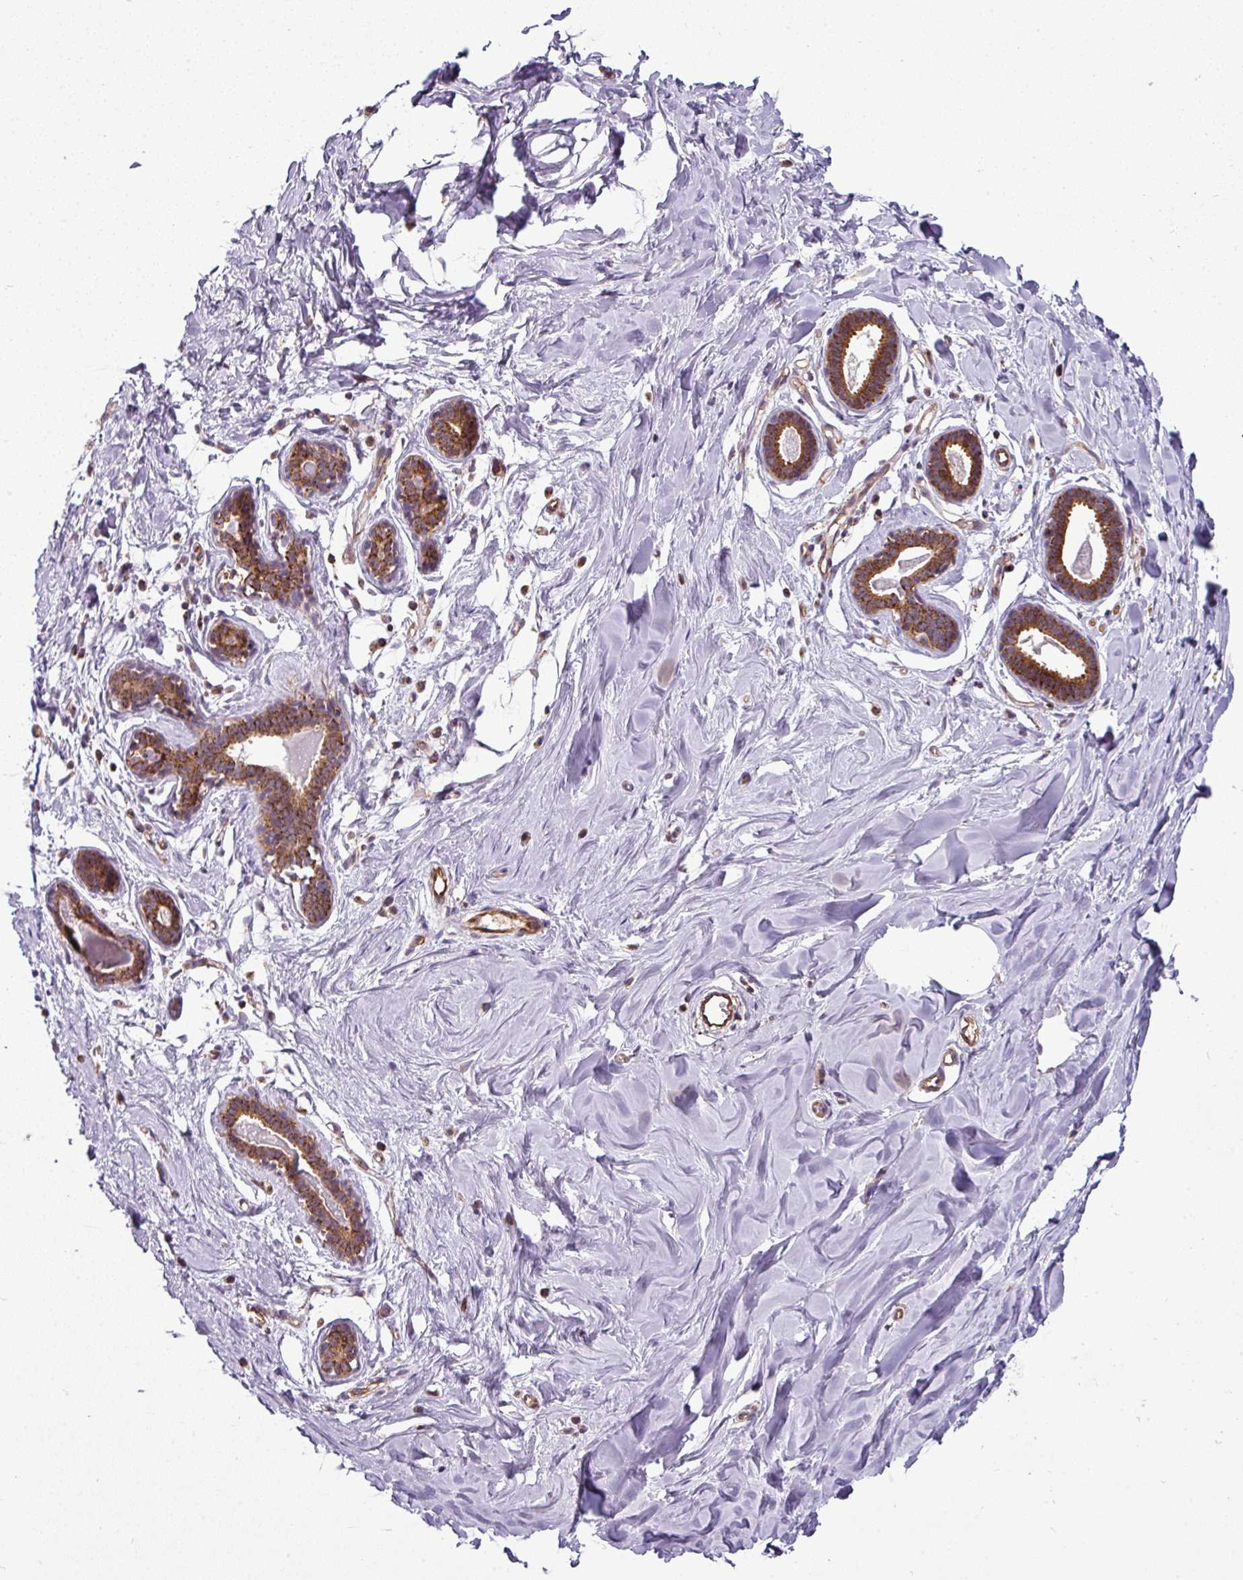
{"staining": {"intensity": "strong", "quantity": ">75%", "location": "cytoplasmic/membranous"}, "tissue": "breast", "cell_type": "Glandular cells", "image_type": "normal", "snomed": [{"axis": "morphology", "description": "Normal tissue, NOS"}, {"axis": "topography", "description": "Breast"}], "caption": "IHC image of benign breast: human breast stained using IHC displays high levels of strong protein expression localized specifically in the cytoplasmic/membranous of glandular cells, appearing as a cytoplasmic/membranous brown color.", "gene": "PRELID3B", "patient": {"sex": "female", "age": 23}}